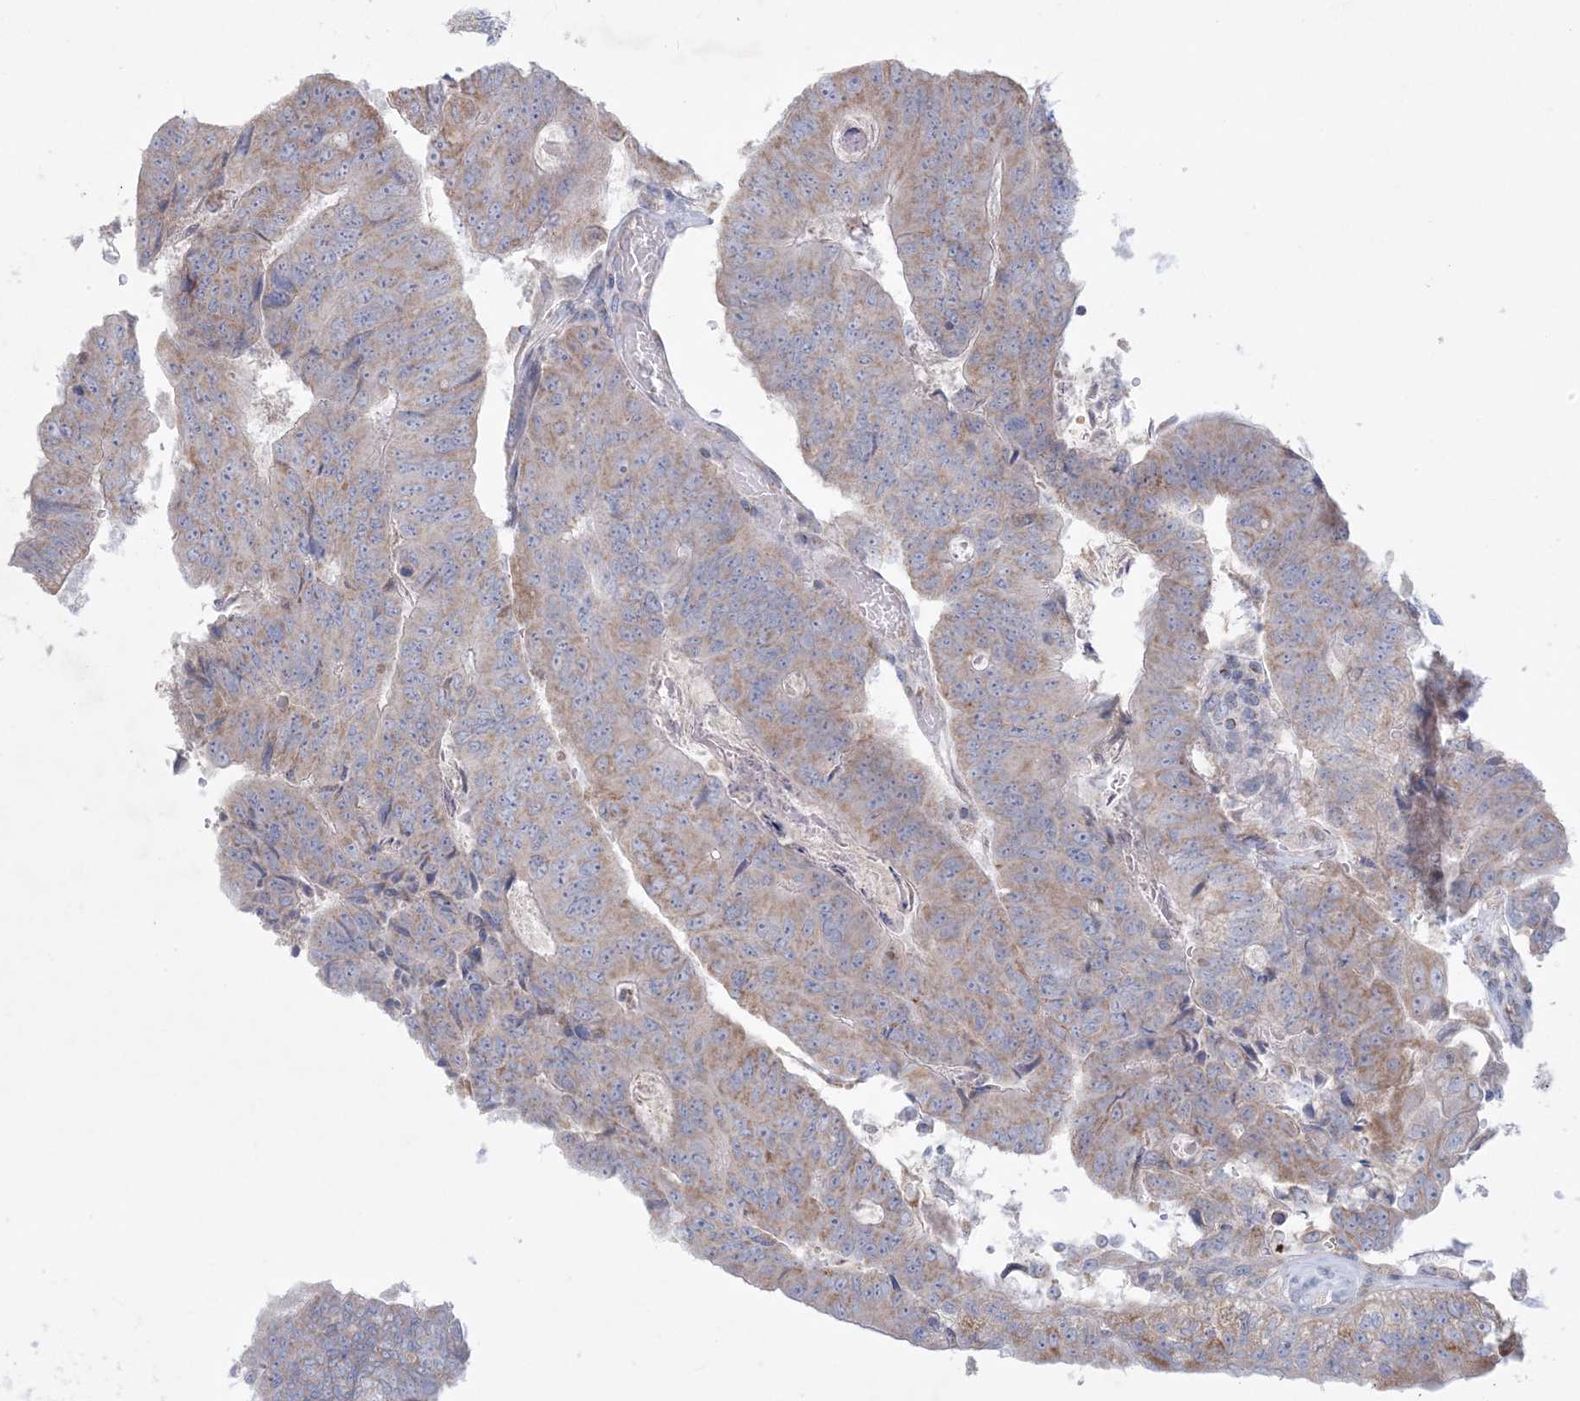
{"staining": {"intensity": "moderate", "quantity": "25%-75%", "location": "cytoplasmic/membranous"}, "tissue": "colorectal cancer", "cell_type": "Tumor cells", "image_type": "cancer", "snomed": [{"axis": "morphology", "description": "Adenocarcinoma, NOS"}, {"axis": "topography", "description": "Colon"}], "caption": "This is a histology image of immunohistochemistry (IHC) staining of colorectal cancer, which shows moderate positivity in the cytoplasmic/membranous of tumor cells.", "gene": "KCTD6", "patient": {"sex": "female", "age": 67}}